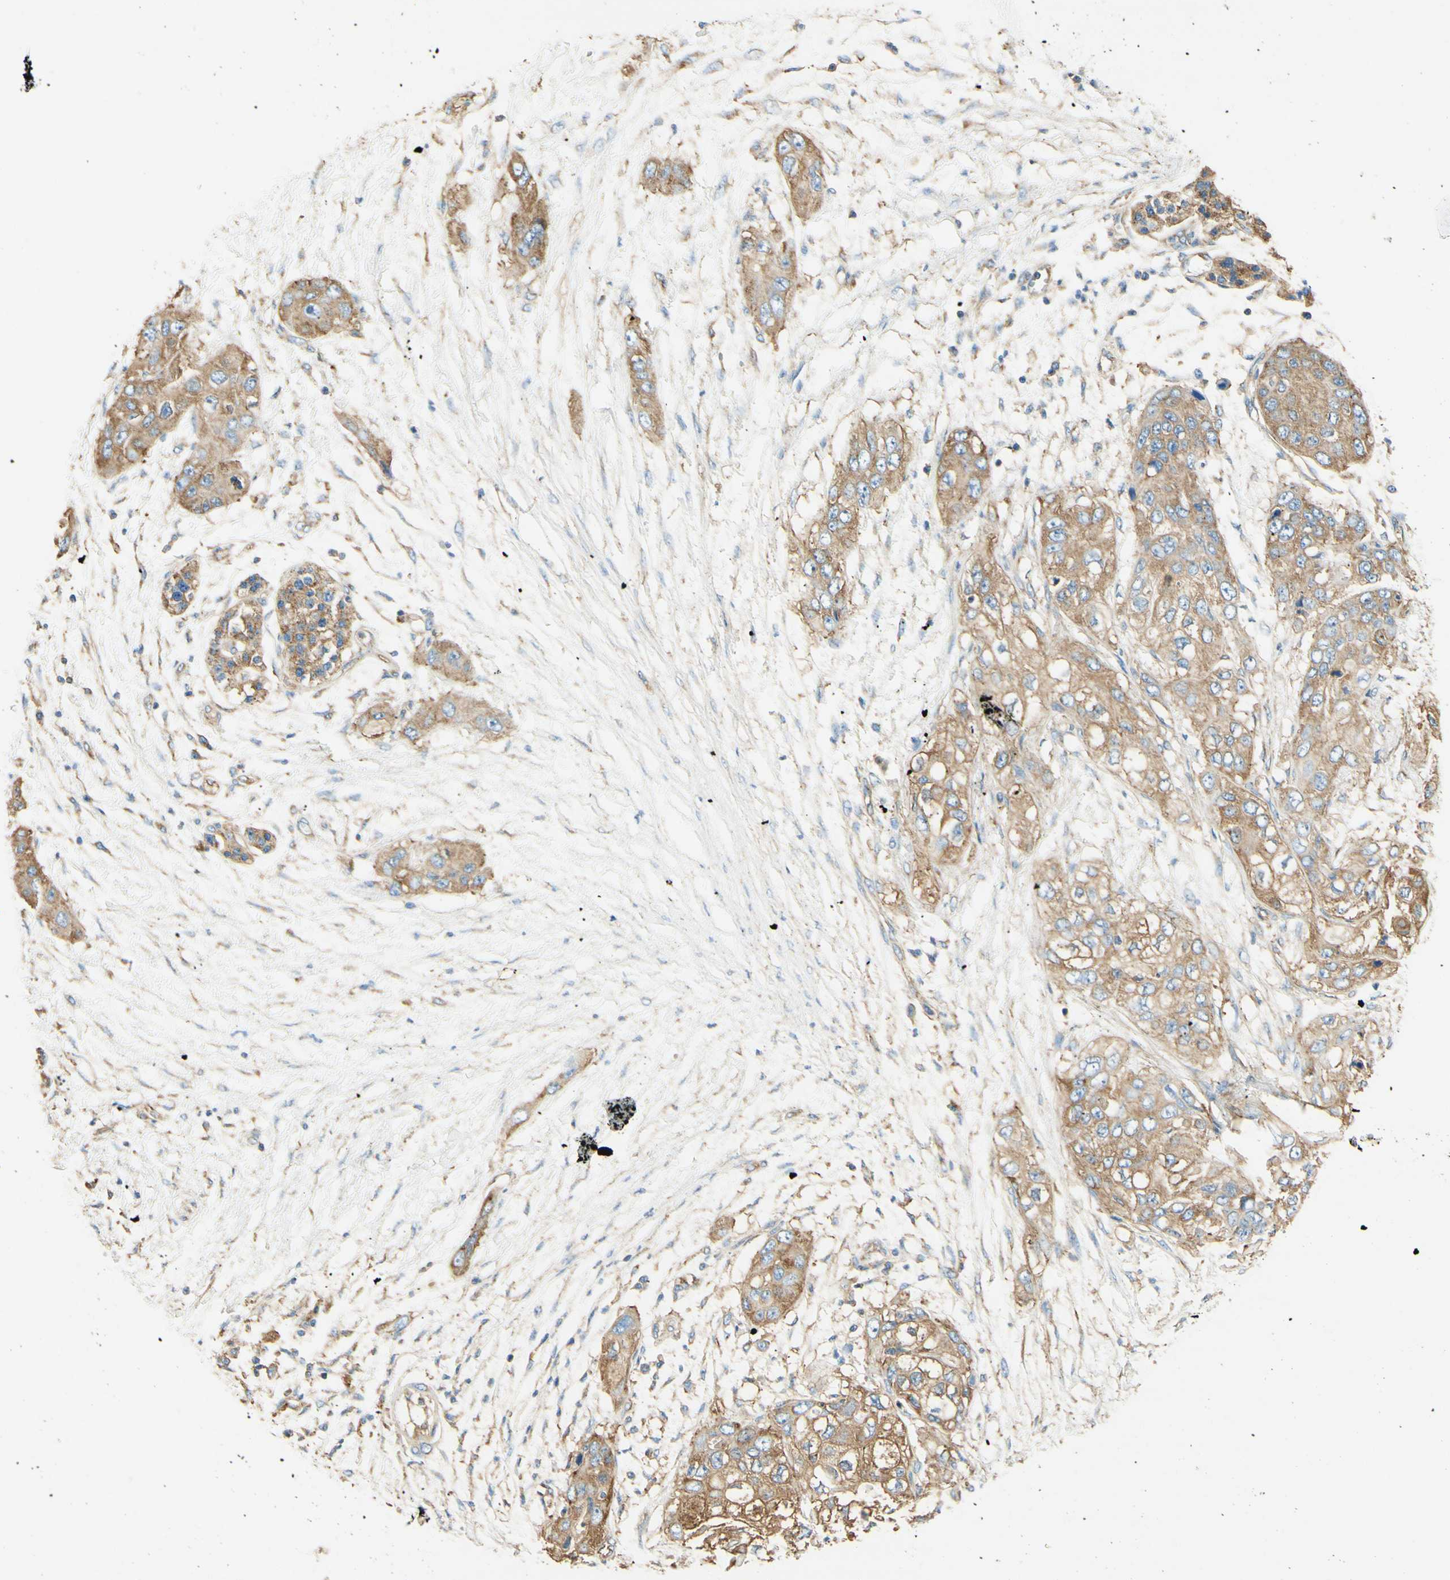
{"staining": {"intensity": "moderate", "quantity": ">75%", "location": "cytoplasmic/membranous"}, "tissue": "pancreatic cancer", "cell_type": "Tumor cells", "image_type": "cancer", "snomed": [{"axis": "morphology", "description": "Adenocarcinoma, NOS"}, {"axis": "topography", "description": "Pancreas"}], "caption": "Pancreatic adenocarcinoma stained with a protein marker shows moderate staining in tumor cells.", "gene": "CLTC", "patient": {"sex": "female", "age": 70}}